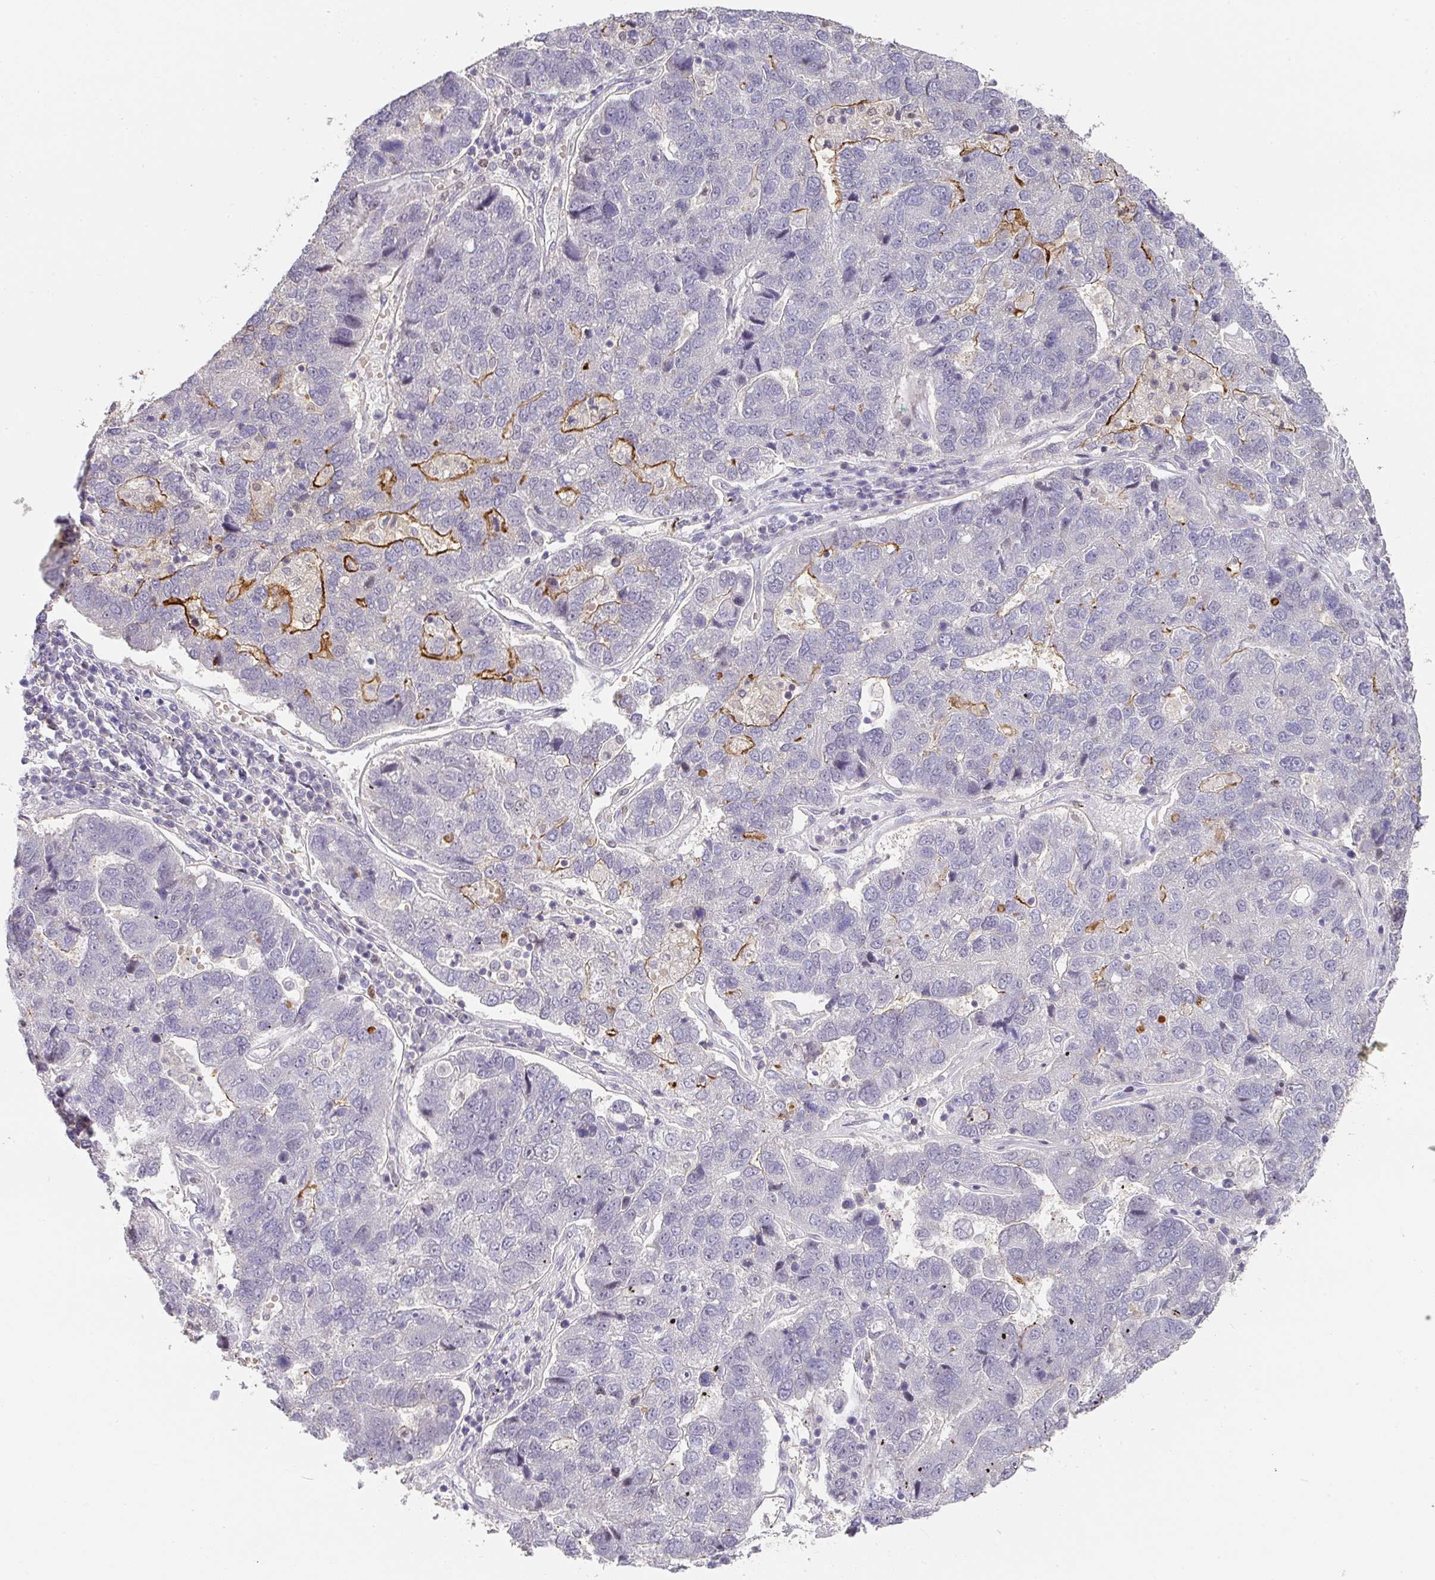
{"staining": {"intensity": "strong", "quantity": "<25%", "location": "cytoplasmic/membranous"}, "tissue": "pancreatic cancer", "cell_type": "Tumor cells", "image_type": "cancer", "snomed": [{"axis": "morphology", "description": "Adenocarcinoma, NOS"}, {"axis": "topography", "description": "Pancreas"}], "caption": "This is an image of IHC staining of pancreatic adenocarcinoma, which shows strong positivity in the cytoplasmic/membranous of tumor cells.", "gene": "FOXN4", "patient": {"sex": "female", "age": 61}}